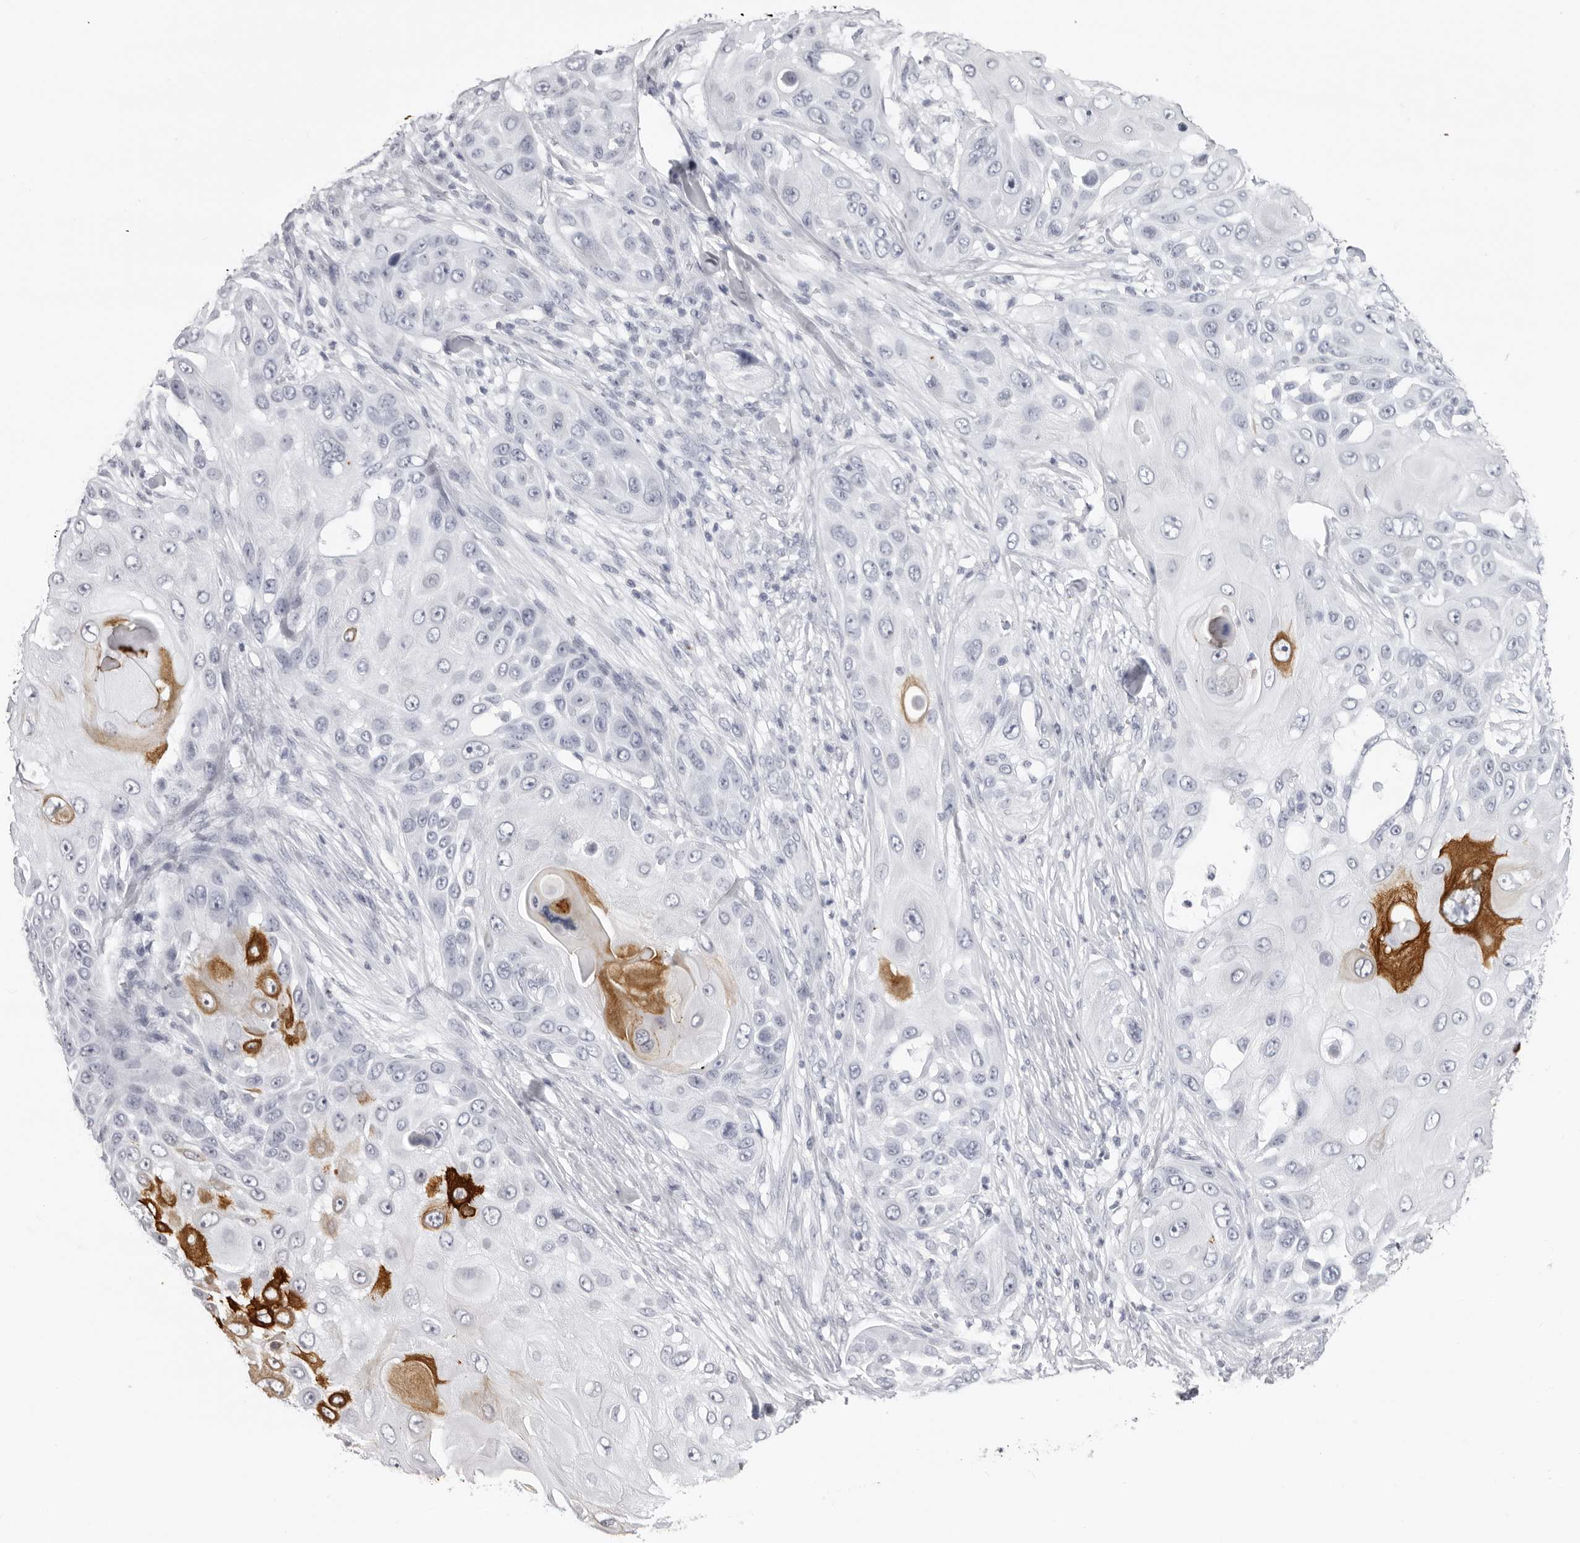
{"staining": {"intensity": "strong", "quantity": "<25%", "location": "cytoplasmic/membranous"}, "tissue": "skin cancer", "cell_type": "Tumor cells", "image_type": "cancer", "snomed": [{"axis": "morphology", "description": "Squamous cell carcinoma, NOS"}, {"axis": "topography", "description": "Skin"}], "caption": "Immunohistochemical staining of skin cancer (squamous cell carcinoma) exhibits medium levels of strong cytoplasmic/membranous protein positivity in approximately <25% of tumor cells.", "gene": "KLK9", "patient": {"sex": "female", "age": 44}}